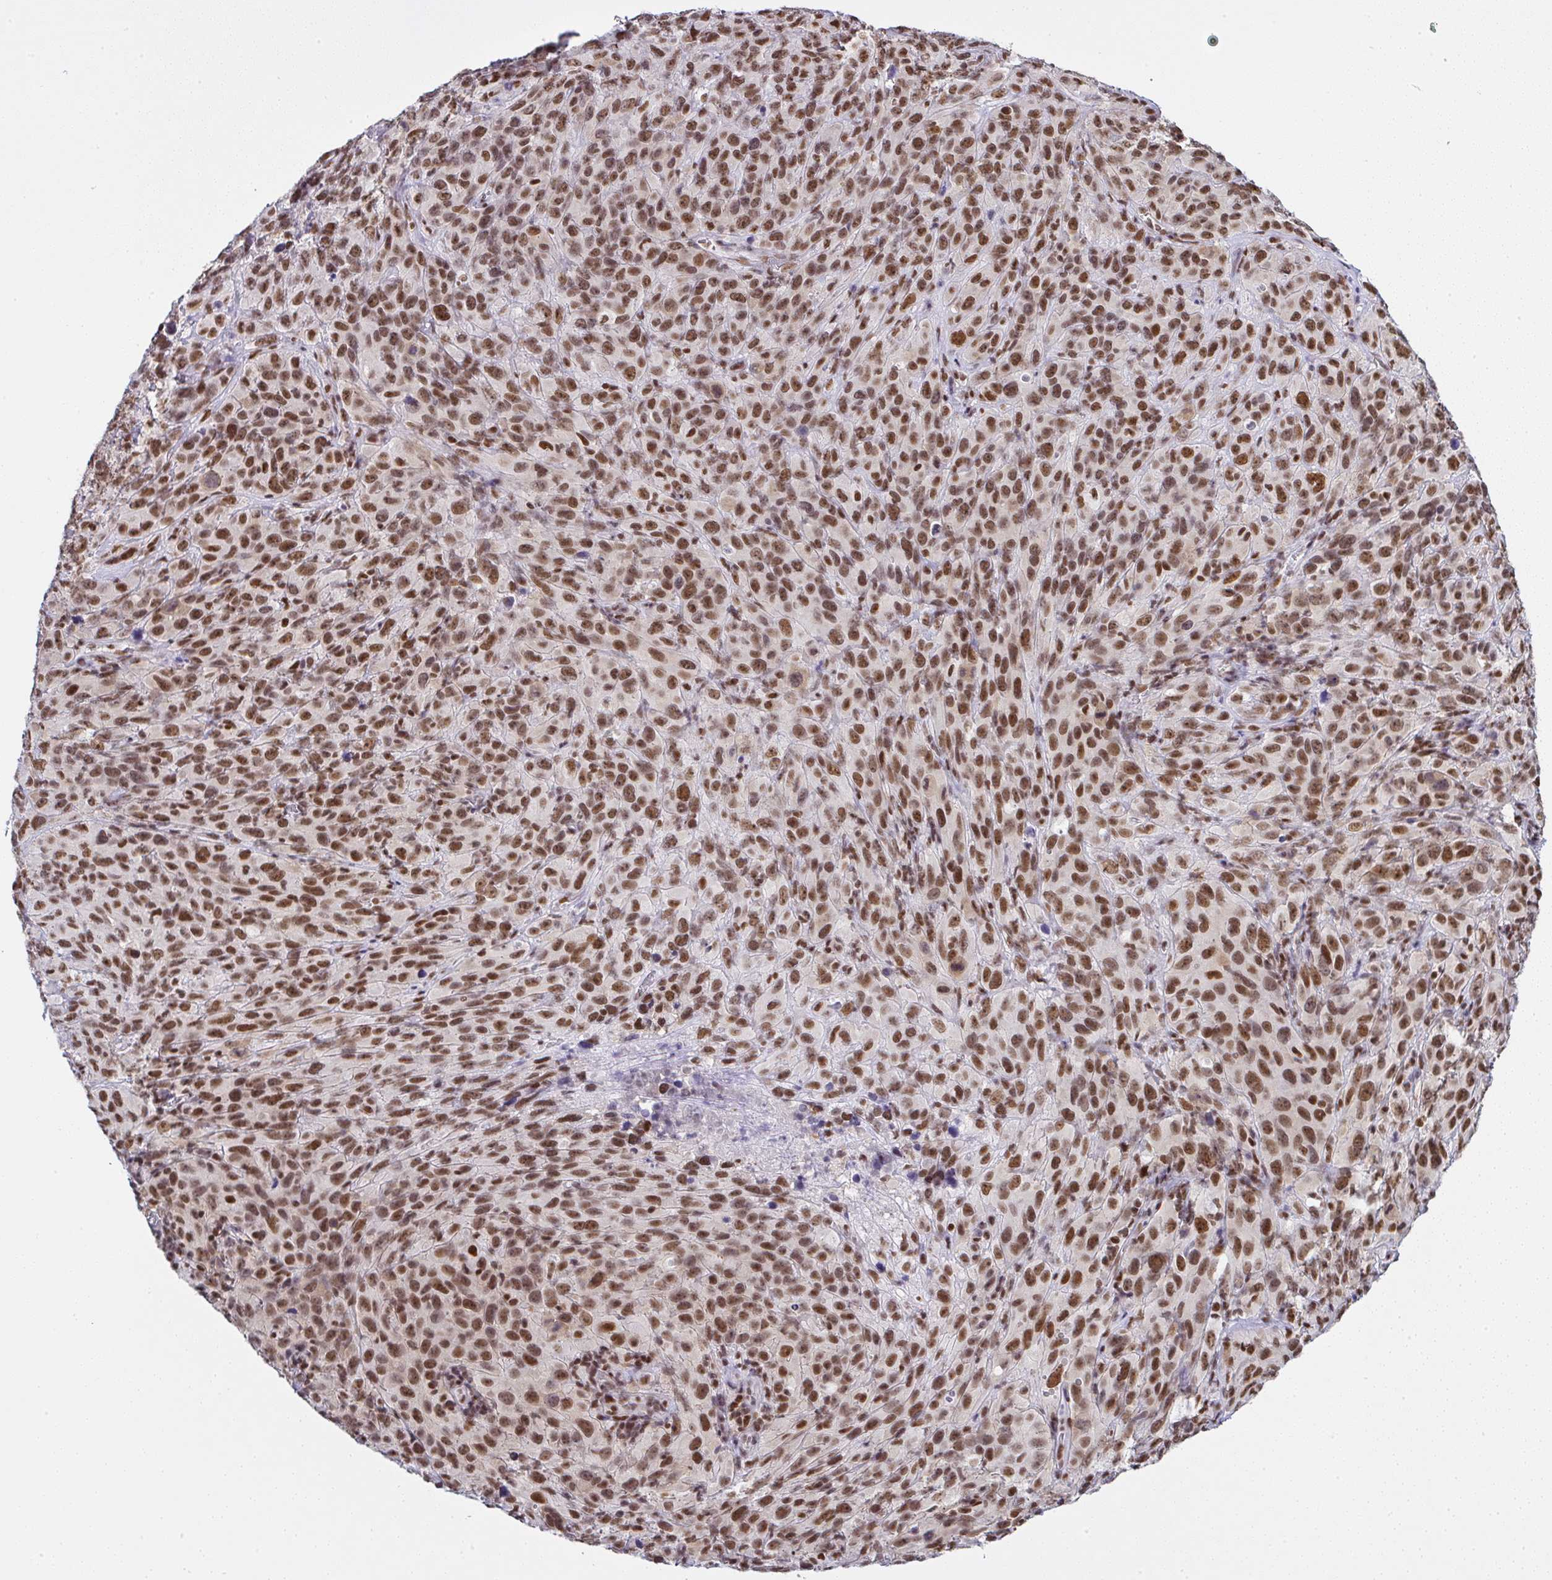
{"staining": {"intensity": "moderate", "quantity": ">75%", "location": "nuclear"}, "tissue": "cervical cancer", "cell_type": "Tumor cells", "image_type": "cancer", "snomed": [{"axis": "morphology", "description": "Squamous cell carcinoma, NOS"}, {"axis": "topography", "description": "Cervix"}], "caption": "Immunohistochemistry micrograph of neoplastic tissue: human cervical cancer (squamous cell carcinoma) stained using immunohistochemistry (IHC) reveals medium levels of moderate protein expression localized specifically in the nuclear of tumor cells, appearing as a nuclear brown color.", "gene": "DR1", "patient": {"sex": "female", "age": 51}}